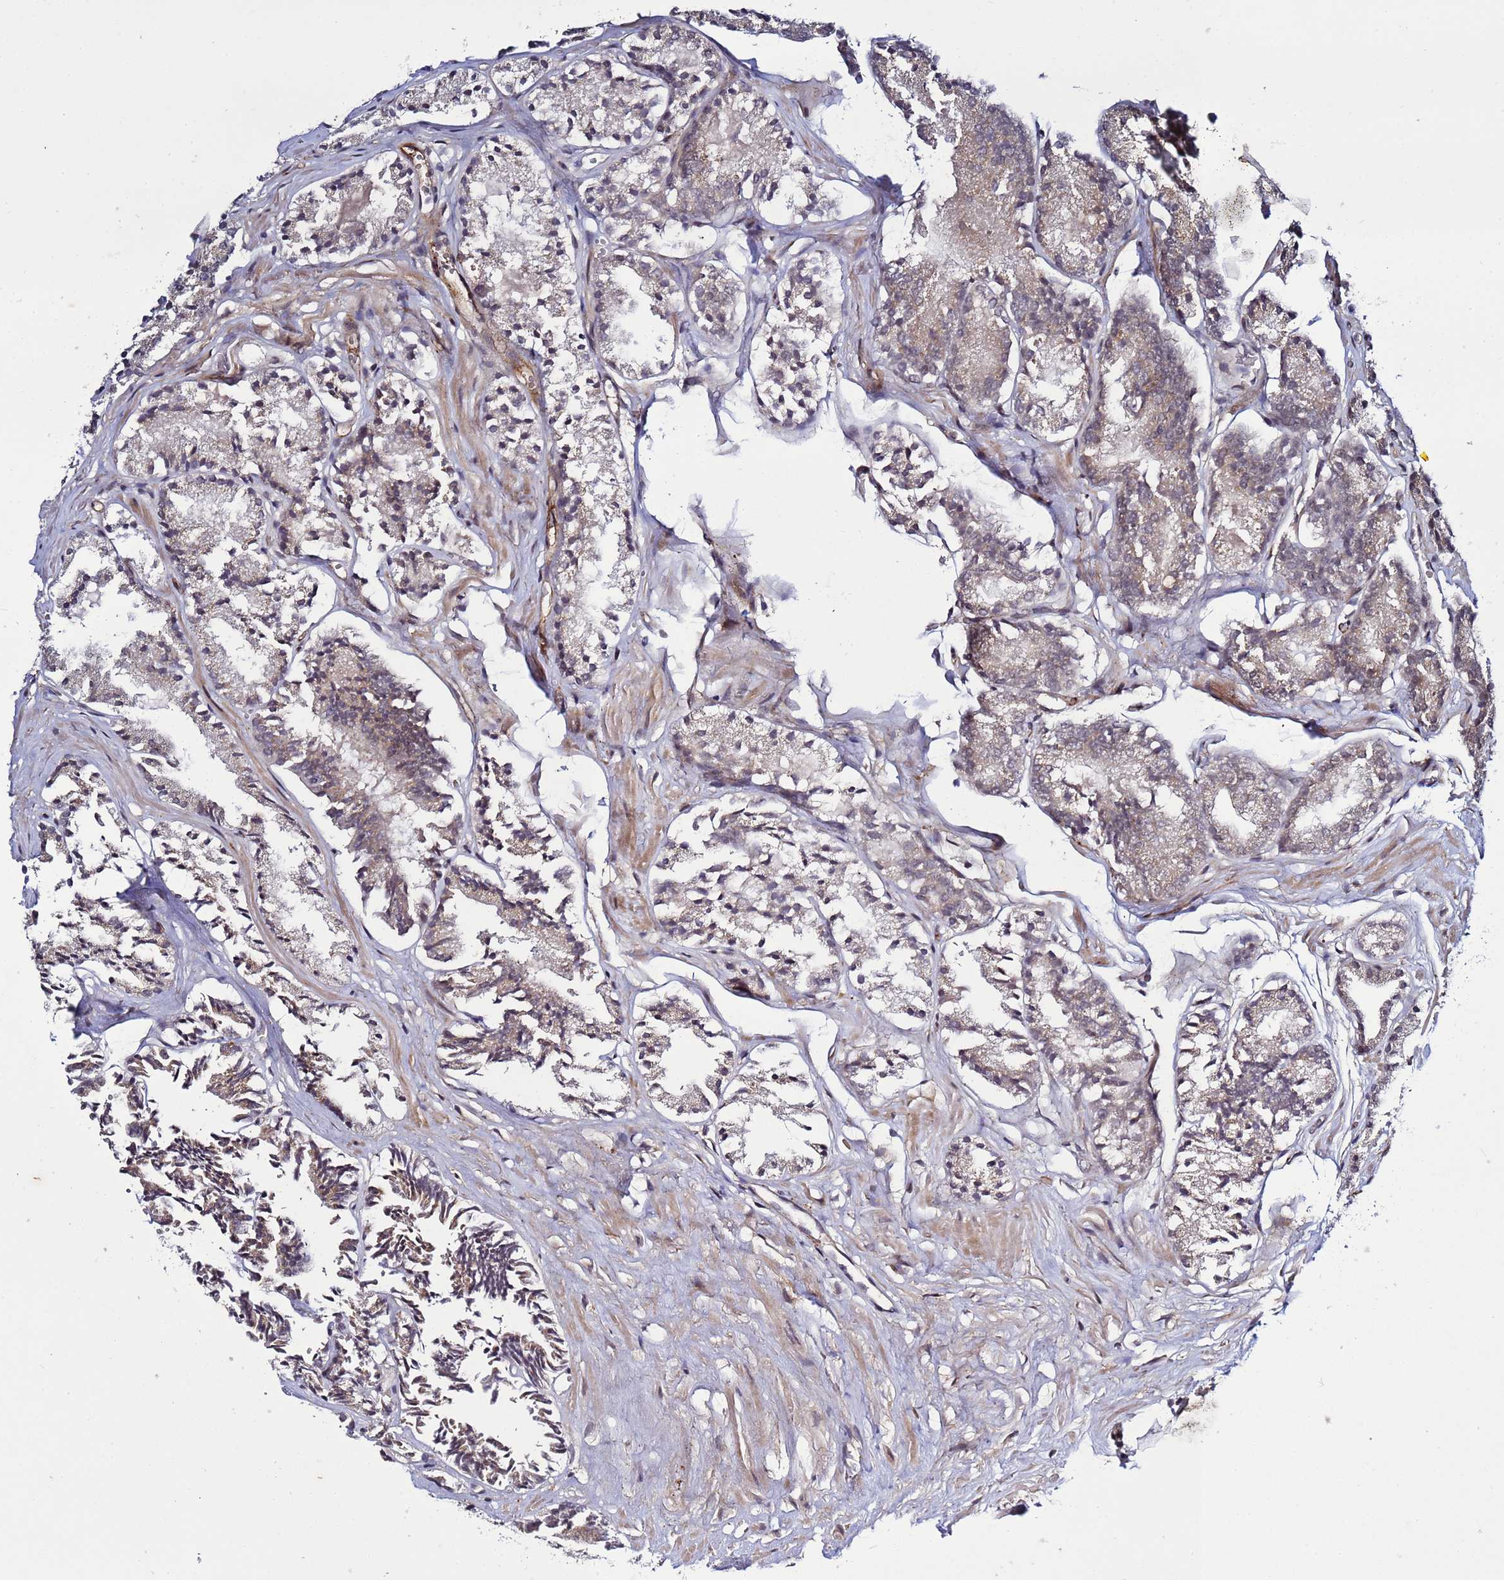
{"staining": {"intensity": "moderate", "quantity": "25%-75%", "location": "cytoplasmic/membranous"}, "tissue": "prostate cancer", "cell_type": "Tumor cells", "image_type": "cancer", "snomed": [{"axis": "morphology", "description": "Adenocarcinoma, High grade"}, {"axis": "topography", "description": "Prostate"}], "caption": "A high-resolution histopathology image shows immunohistochemistry staining of prostate adenocarcinoma (high-grade), which shows moderate cytoplasmic/membranous positivity in about 25%-75% of tumor cells.", "gene": "POLR2D", "patient": {"sex": "male", "age": 72}}